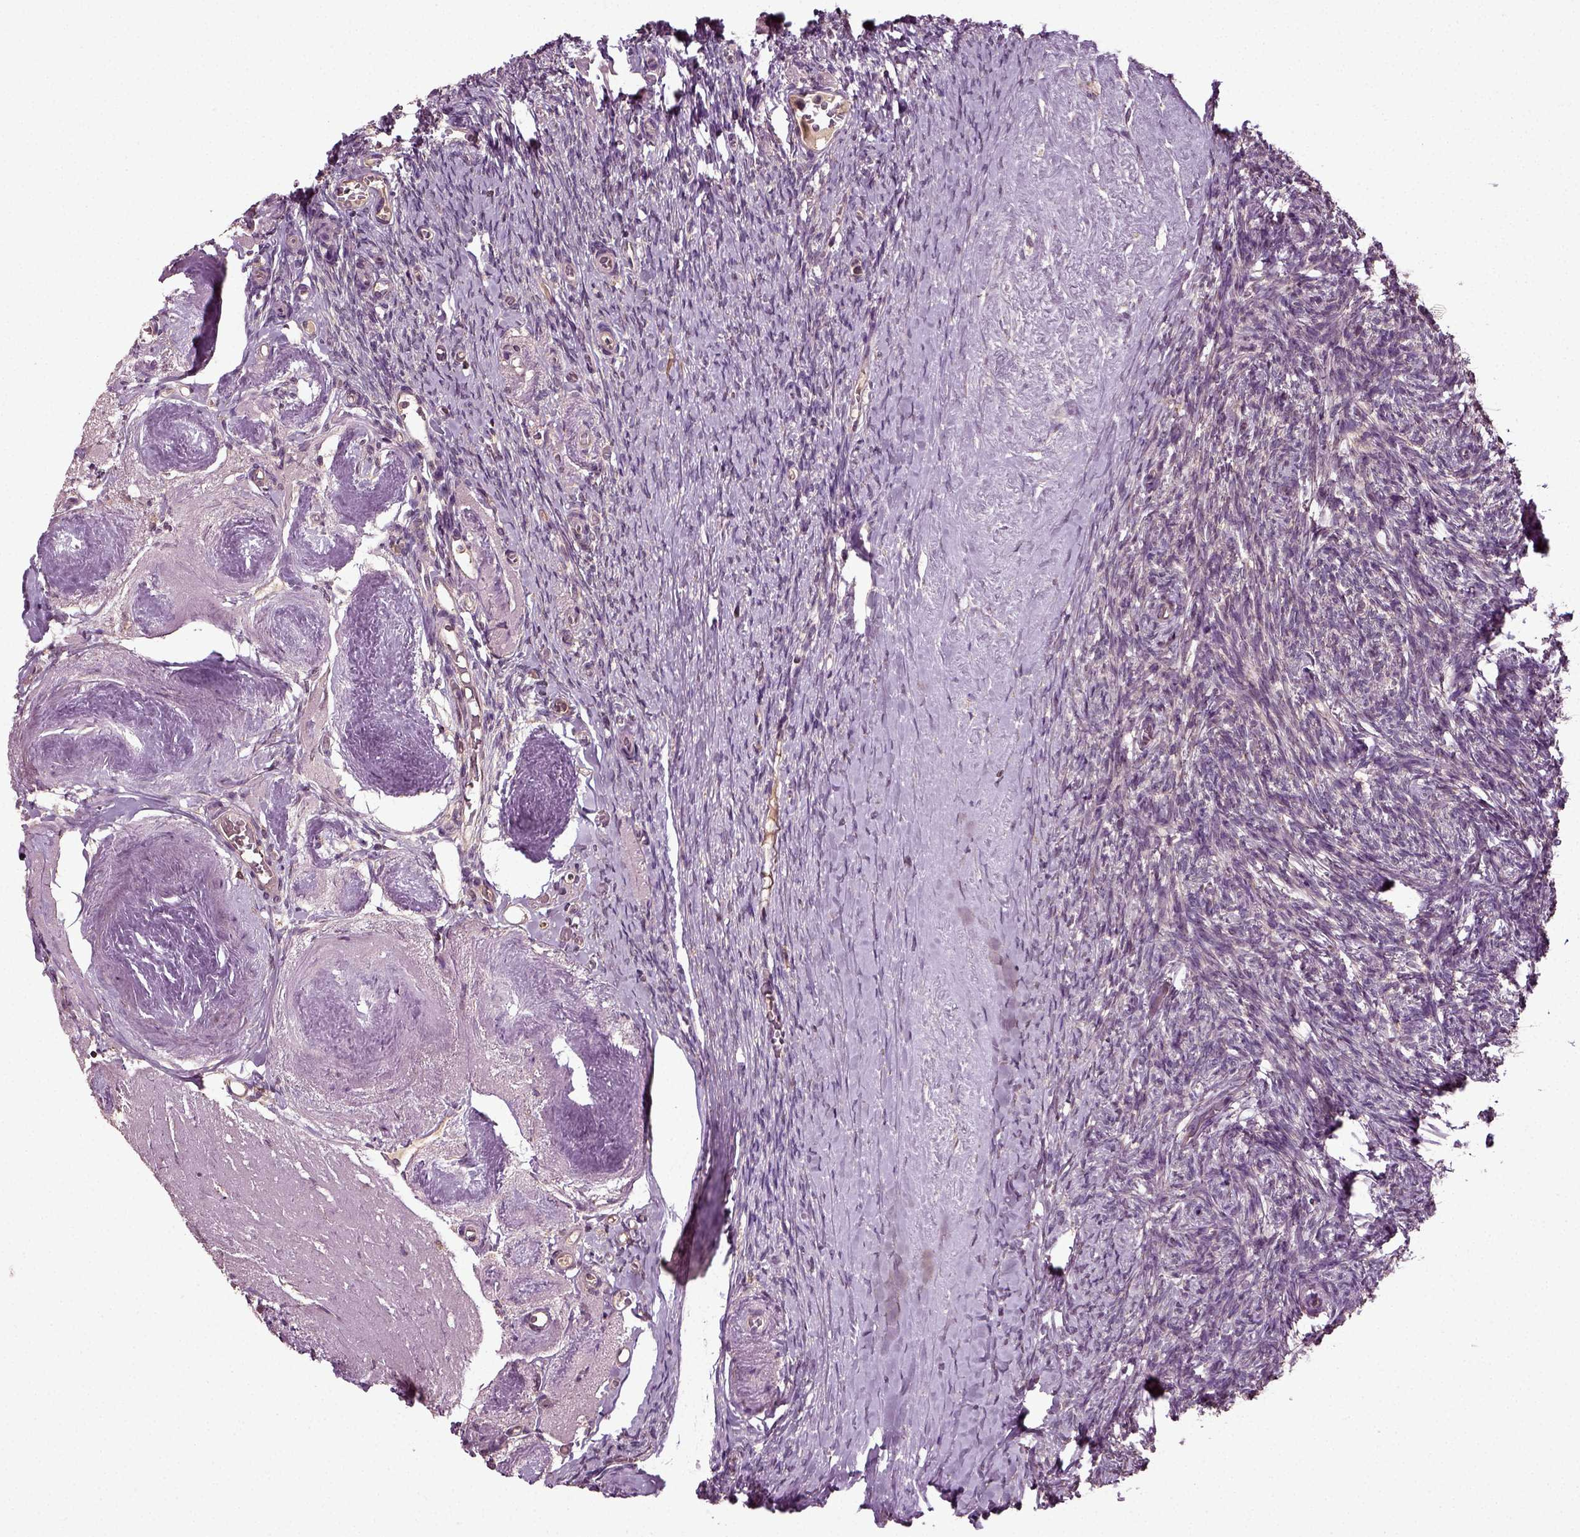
{"staining": {"intensity": "negative", "quantity": "none", "location": "none"}, "tissue": "ovary", "cell_type": "Follicle cells", "image_type": "normal", "snomed": [{"axis": "morphology", "description": "Normal tissue, NOS"}, {"axis": "topography", "description": "Ovary"}], "caption": "Immunohistochemistry (IHC) histopathology image of normal ovary: human ovary stained with DAB exhibits no significant protein staining in follicle cells. (DAB immunohistochemistry with hematoxylin counter stain).", "gene": "ERV3", "patient": {"sex": "female", "age": 72}}